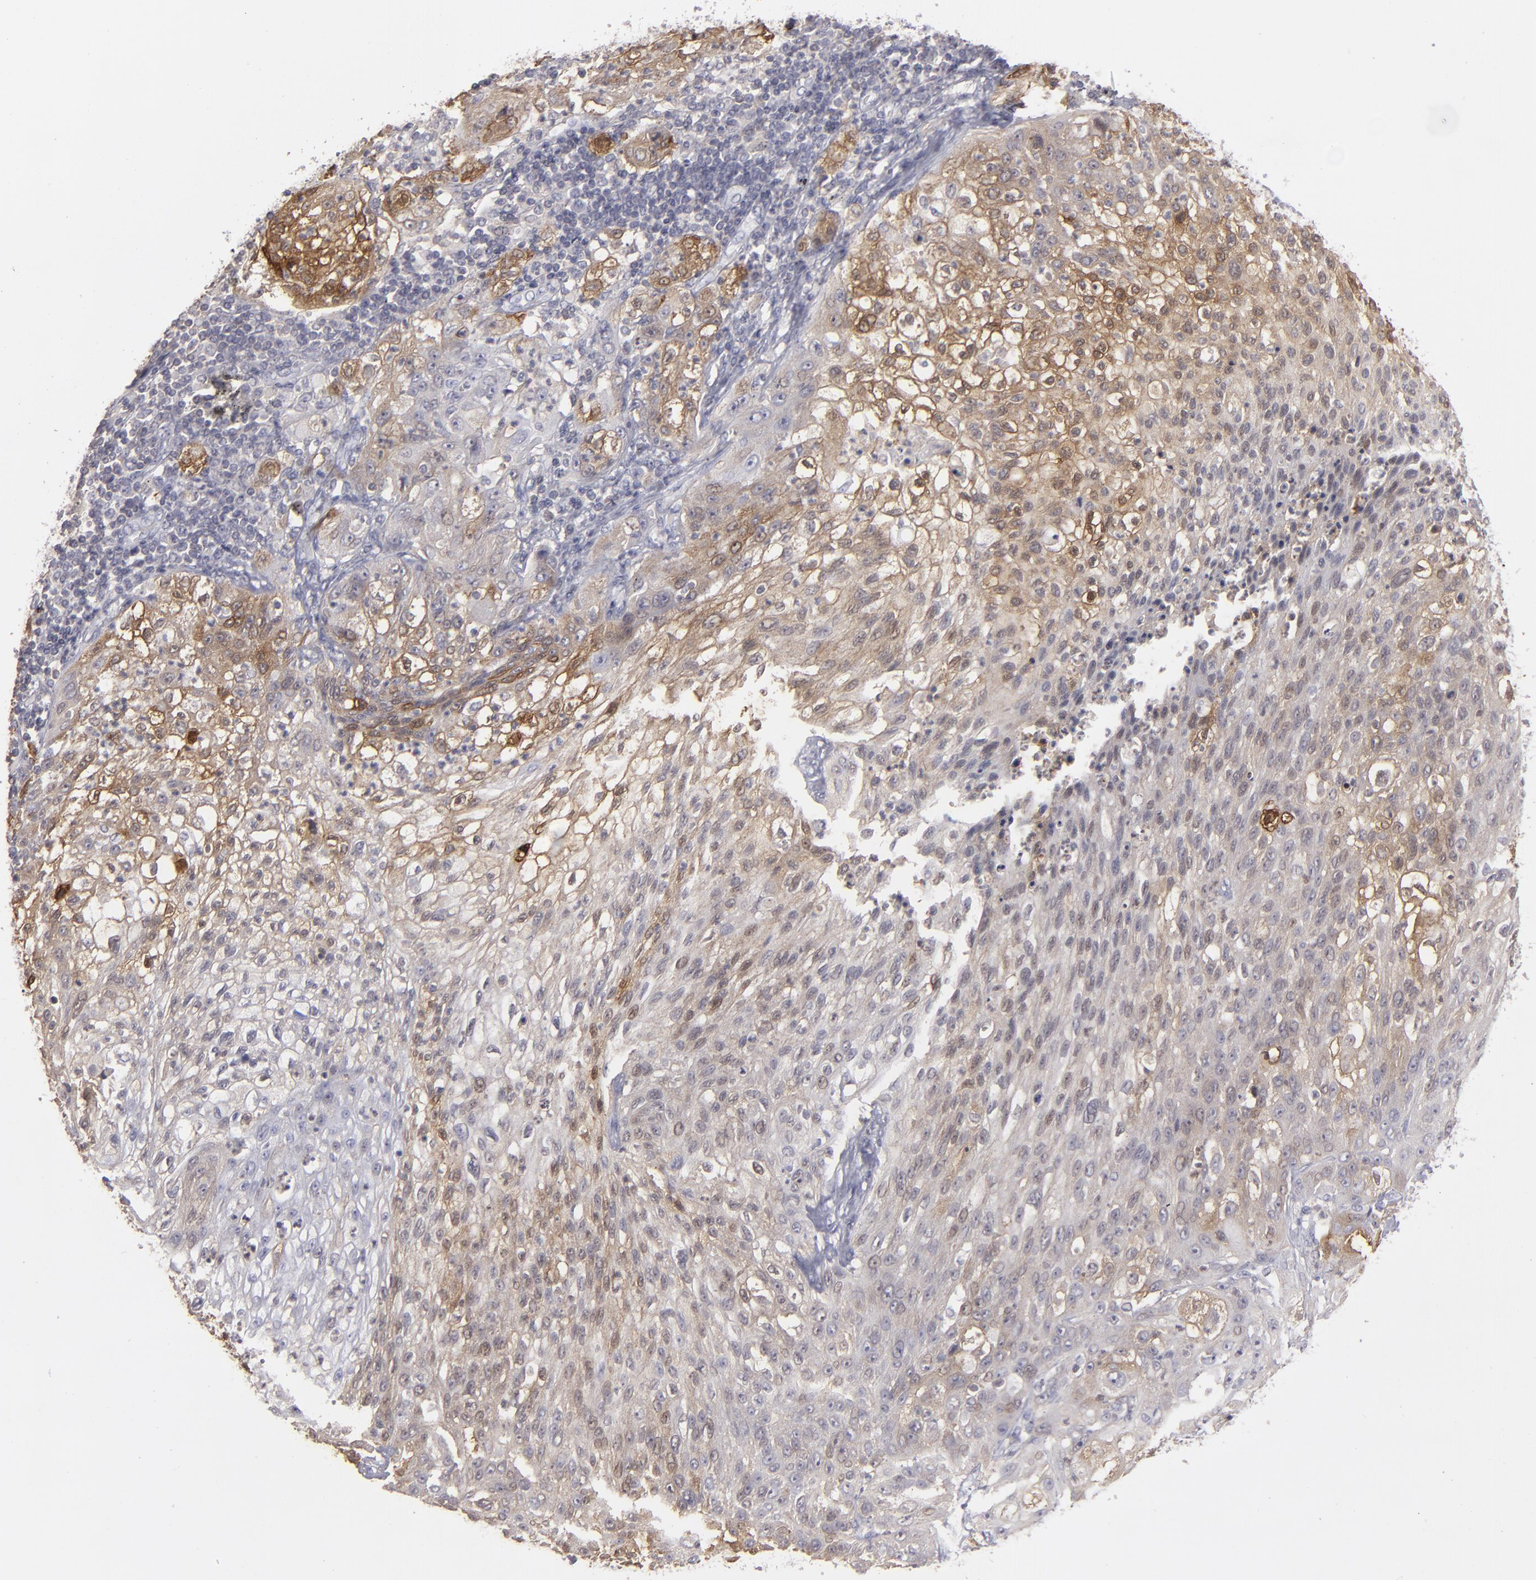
{"staining": {"intensity": "moderate", "quantity": "25%-75%", "location": "cytoplasmic/membranous"}, "tissue": "lung cancer", "cell_type": "Tumor cells", "image_type": "cancer", "snomed": [{"axis": "morphology", "description": "Inflammation, NOS"}, {"axis": "morphology", "description": "Squamous cell carcinoma, NOS"}, {"axis": "topography", "description": "Lymph node"}, {"axis": "topography", "description": "Soft tissue"}, {"axis": "topography", "description": "Lung"}], "caption": "Brown immunohistochemical staining in lung squamous cell carcinoma reveals moderate cytoplasmic/membranous staining in about 25%-75% of tumor cells. (DAB IHC with brightfield microscopy, high magnification).", "gene": "SEMA3G", "patient": {"sex": "male", "age": 66}}